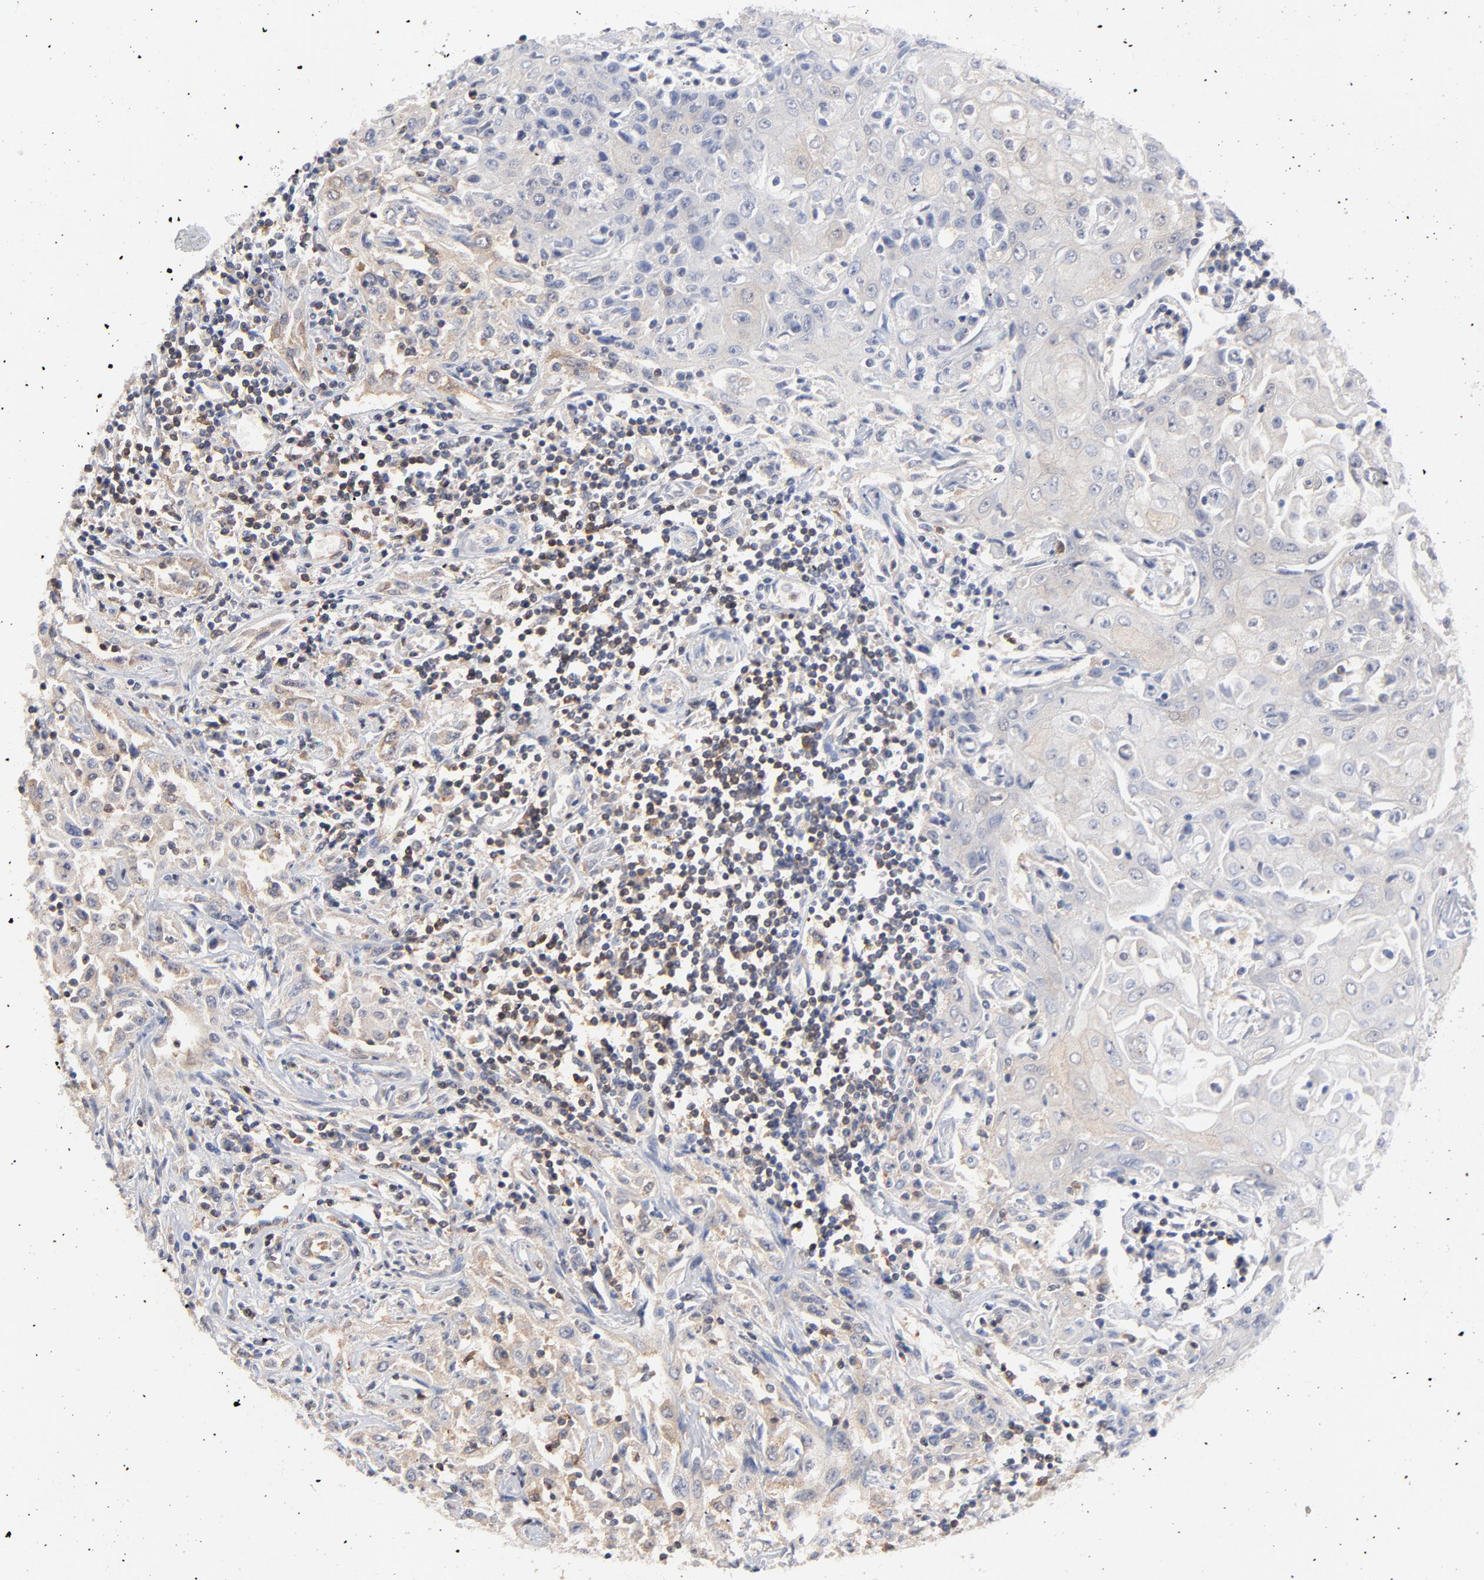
{"staining": {"intensity": "weak", "quantity": "<25%", "location": "cytoplasmic/membranous"}, "tissue": "head and neck cancer", "cell_type": "Tumor cells", "image_type": "cancer", "snomed": [{"axis": "morphology", "description": "Squamous cell carcinoma, NOS"}, {"axis": "topography", "description": "Oral tissue"}, {"axis": "topography", "description": "Head-Neck"}], "caption": "Protein analysis of head and neck cancer (squamous cell carcinoma) exhibits no significant positivity in tumor cells.", "gene": "CAB39L", "patient": {"sex": "female", "age": 76}}